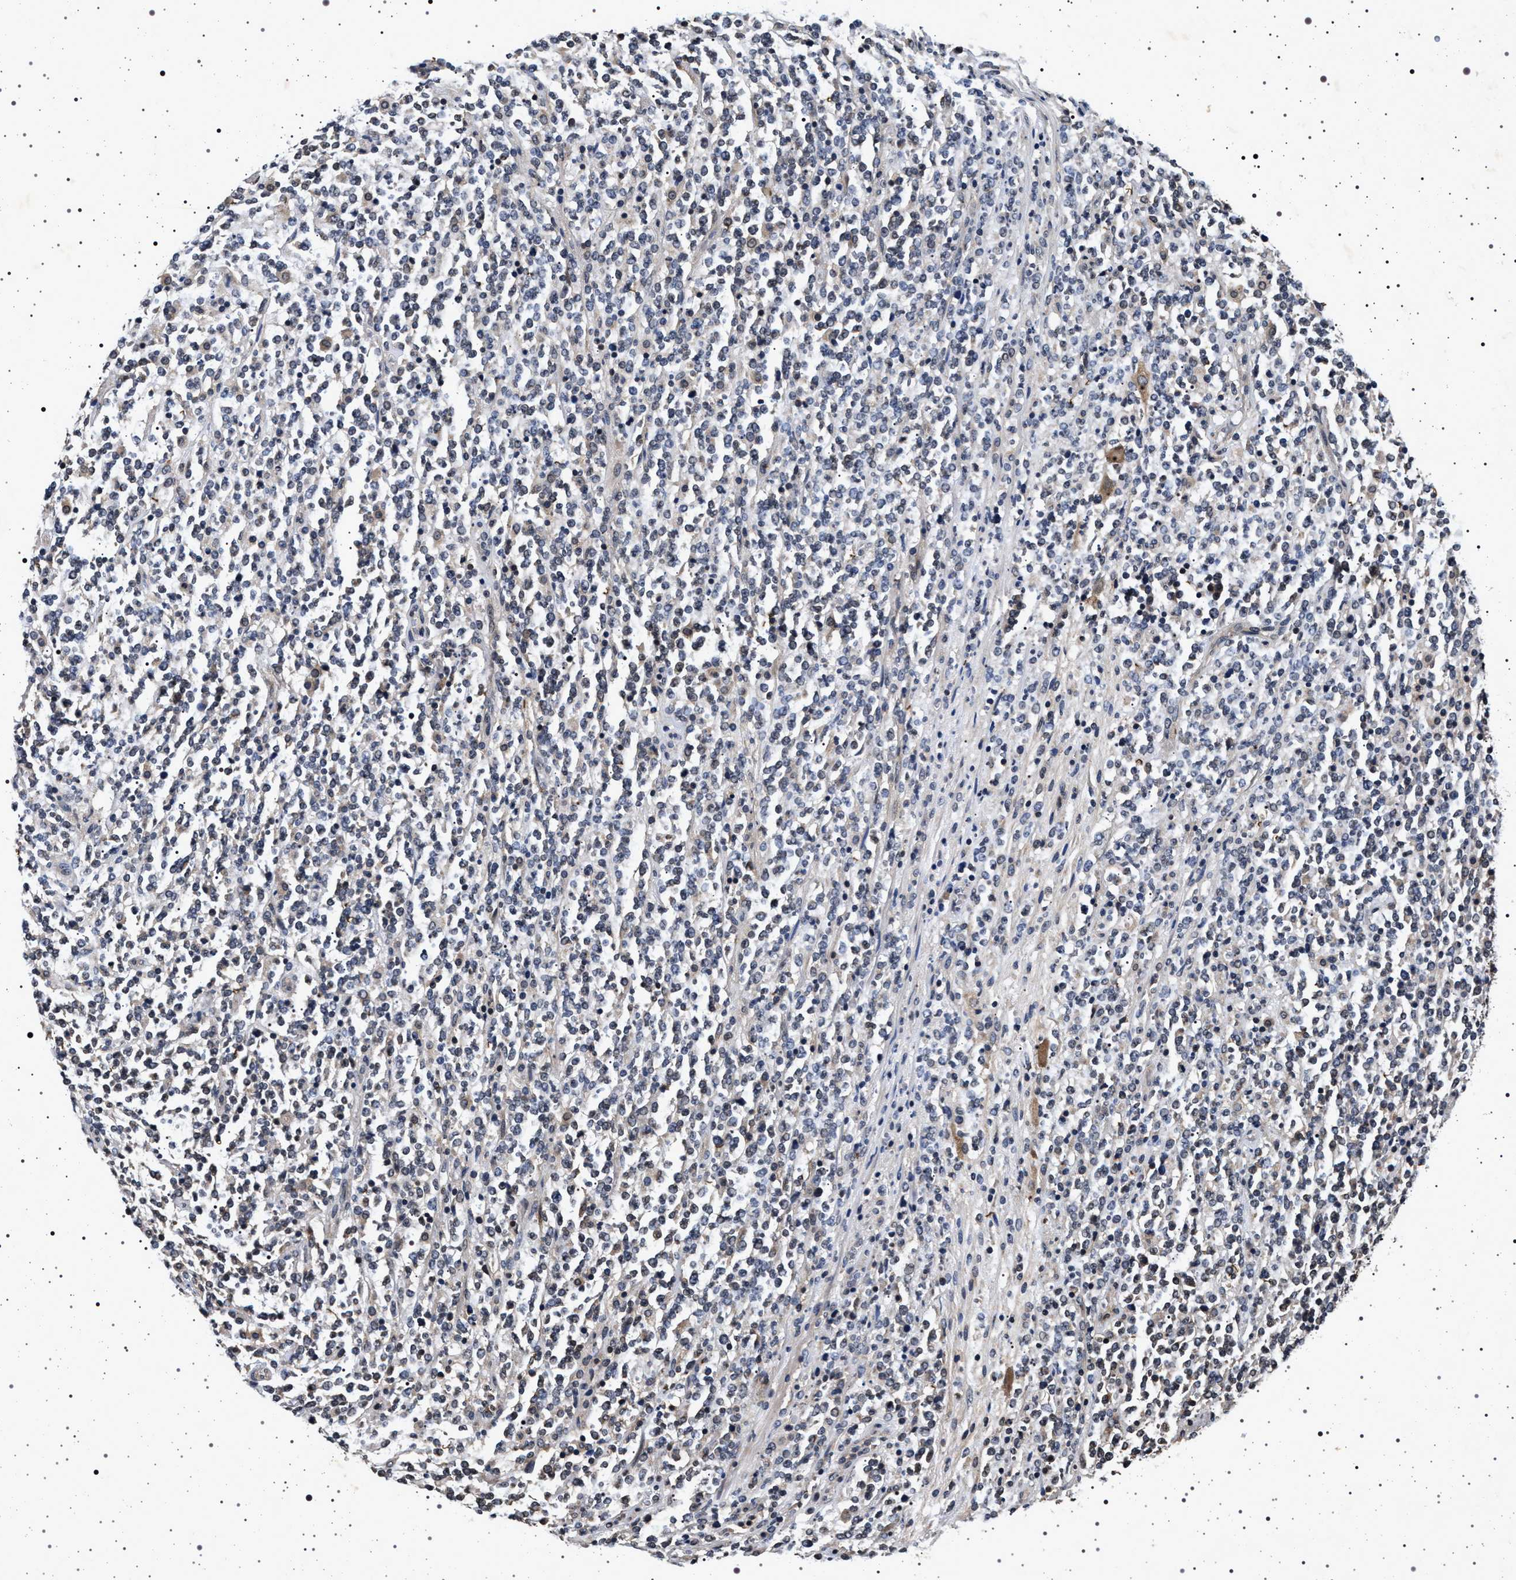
{"staining": {"intensity": "negative", "quantity": "none", "location": "none"}, "tissue": "lymphoma", "cell_type": "Tumor cells", "image_type": "cancer", "snomed": [{"axis": "morphology", "description": "Malignant lymphoma, non-Hodgkin's type, High grade"}, {"axis": "topography", "description": "Soft tissue"}], "caption": "High-grade malignant lymphoma, non-Hodgkin's type stained for a protein using immunohistochemistry demonstrates no staining tumor cells.", "gene": "CDKN1B", "patient": {"sex": "male", "age": 18}}